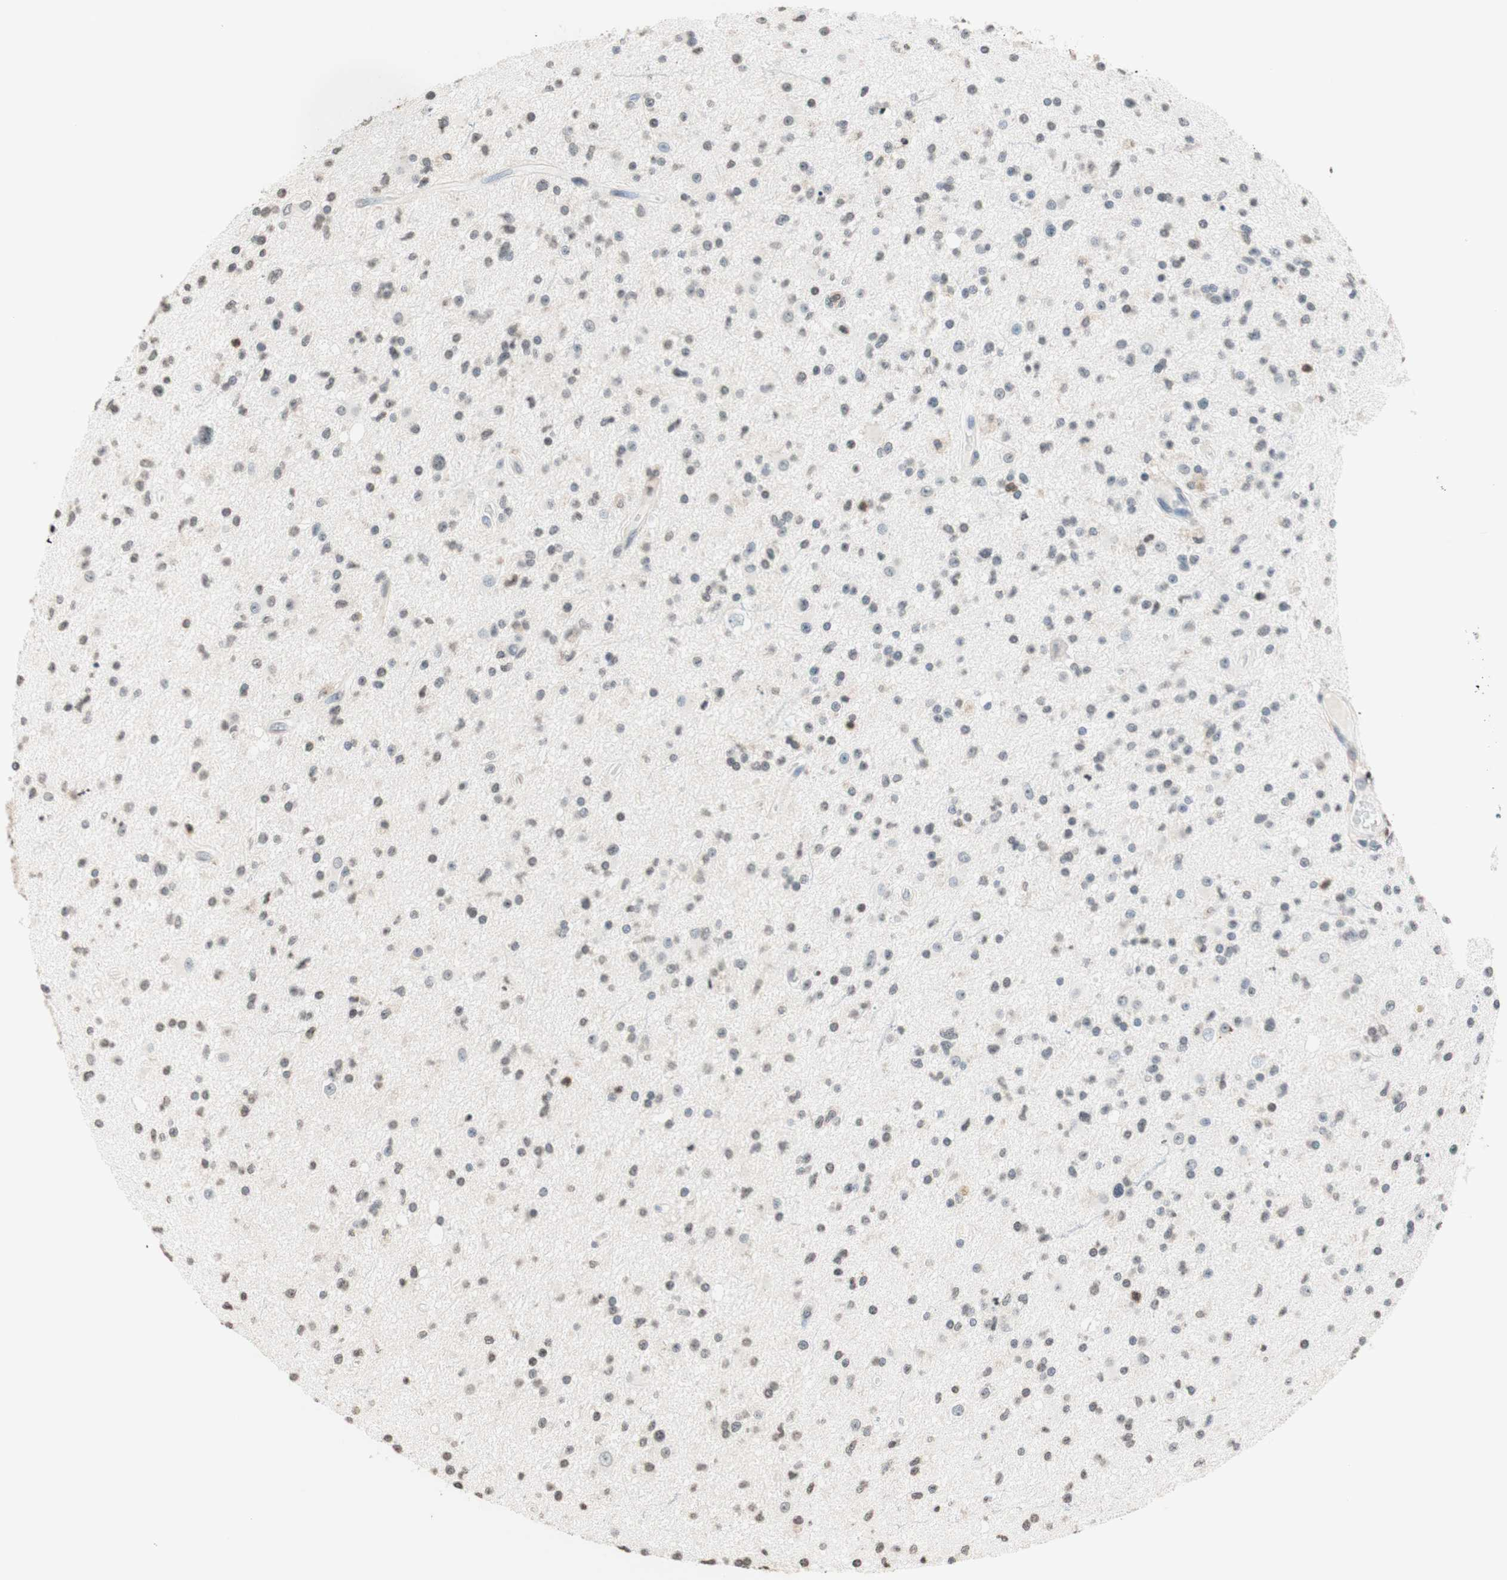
{"staining": {"intensity": "weak", "quantity": "<25%", "location": "nuclear"}, "tissue": "glioma", "cell_type": "Tumor cells", "image_type": "cancer", "snomed": [{"axis": "morphology", "description": "Glioma, malignant, High grade"}, {"axis": "topography", "description": "Brain"}], "caption": "High power microscopy micrograph of an IHC histopathology image of glioma, revealing no significant staining in tumor cells.", "gene": "WIPF1", "patient": {"sex": "male", "age": 33}}